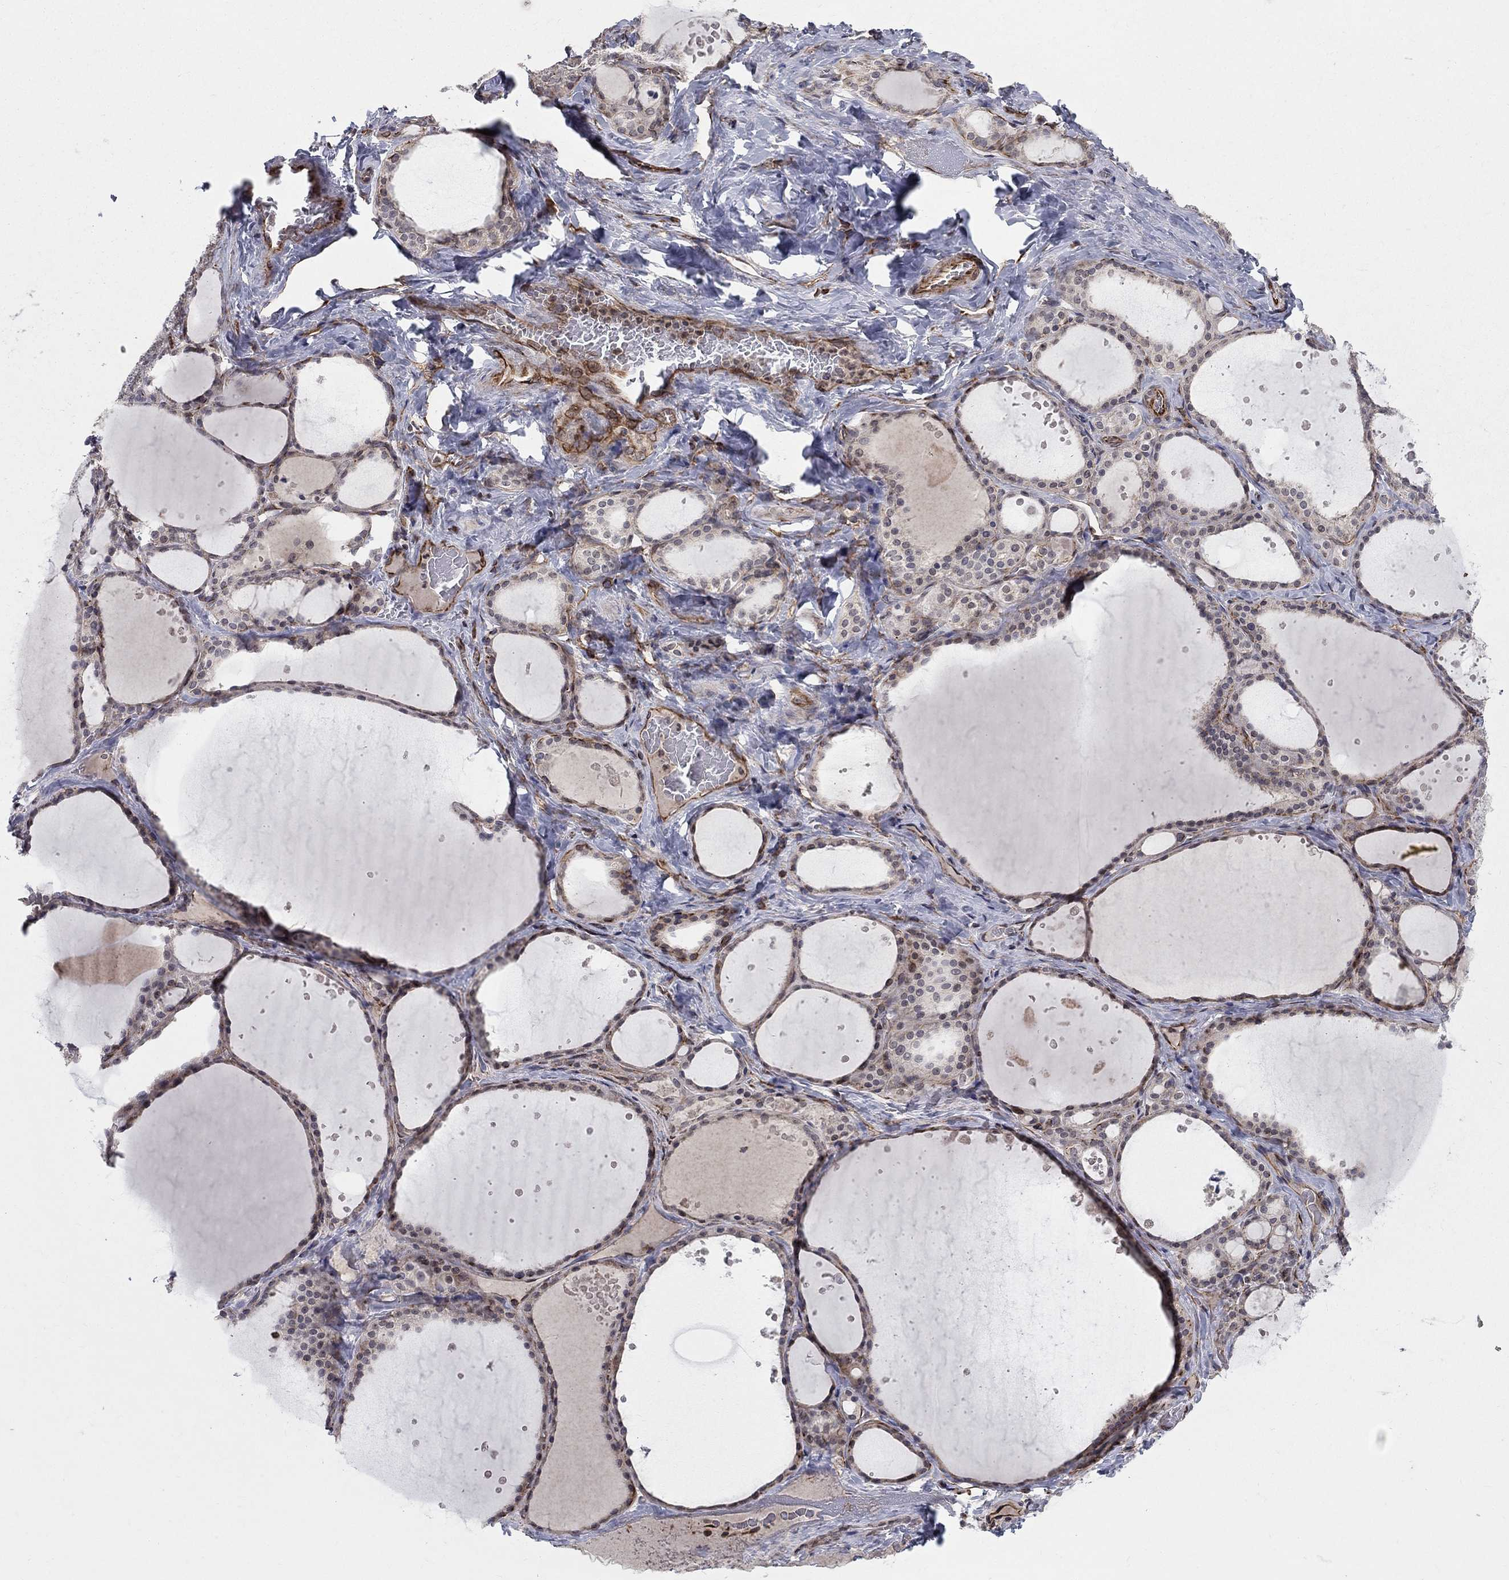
{"staining": {"intensity": "moderate", "quantity": "25%-75%", "location": "cytoplasmic/membranous"}, "tissue": "thyroid gland", "cell_type": "Glandular cells", "image_type": "normal", "snomed": [{"axis": "morphology", "description": "Normal tissue, NOS"}, {"axis": "topography", "description": "Thyroid gland"}], "caption": "This micrograph exhibits immunohistochemistry (IHC) staining of normal human thyroid gland, with medium moderate cytoplasmic/membranous positivity in about 25%-75% of glandular cells.", "gene": "MSRA", "patient": {"sex": "male", "age": 63}}